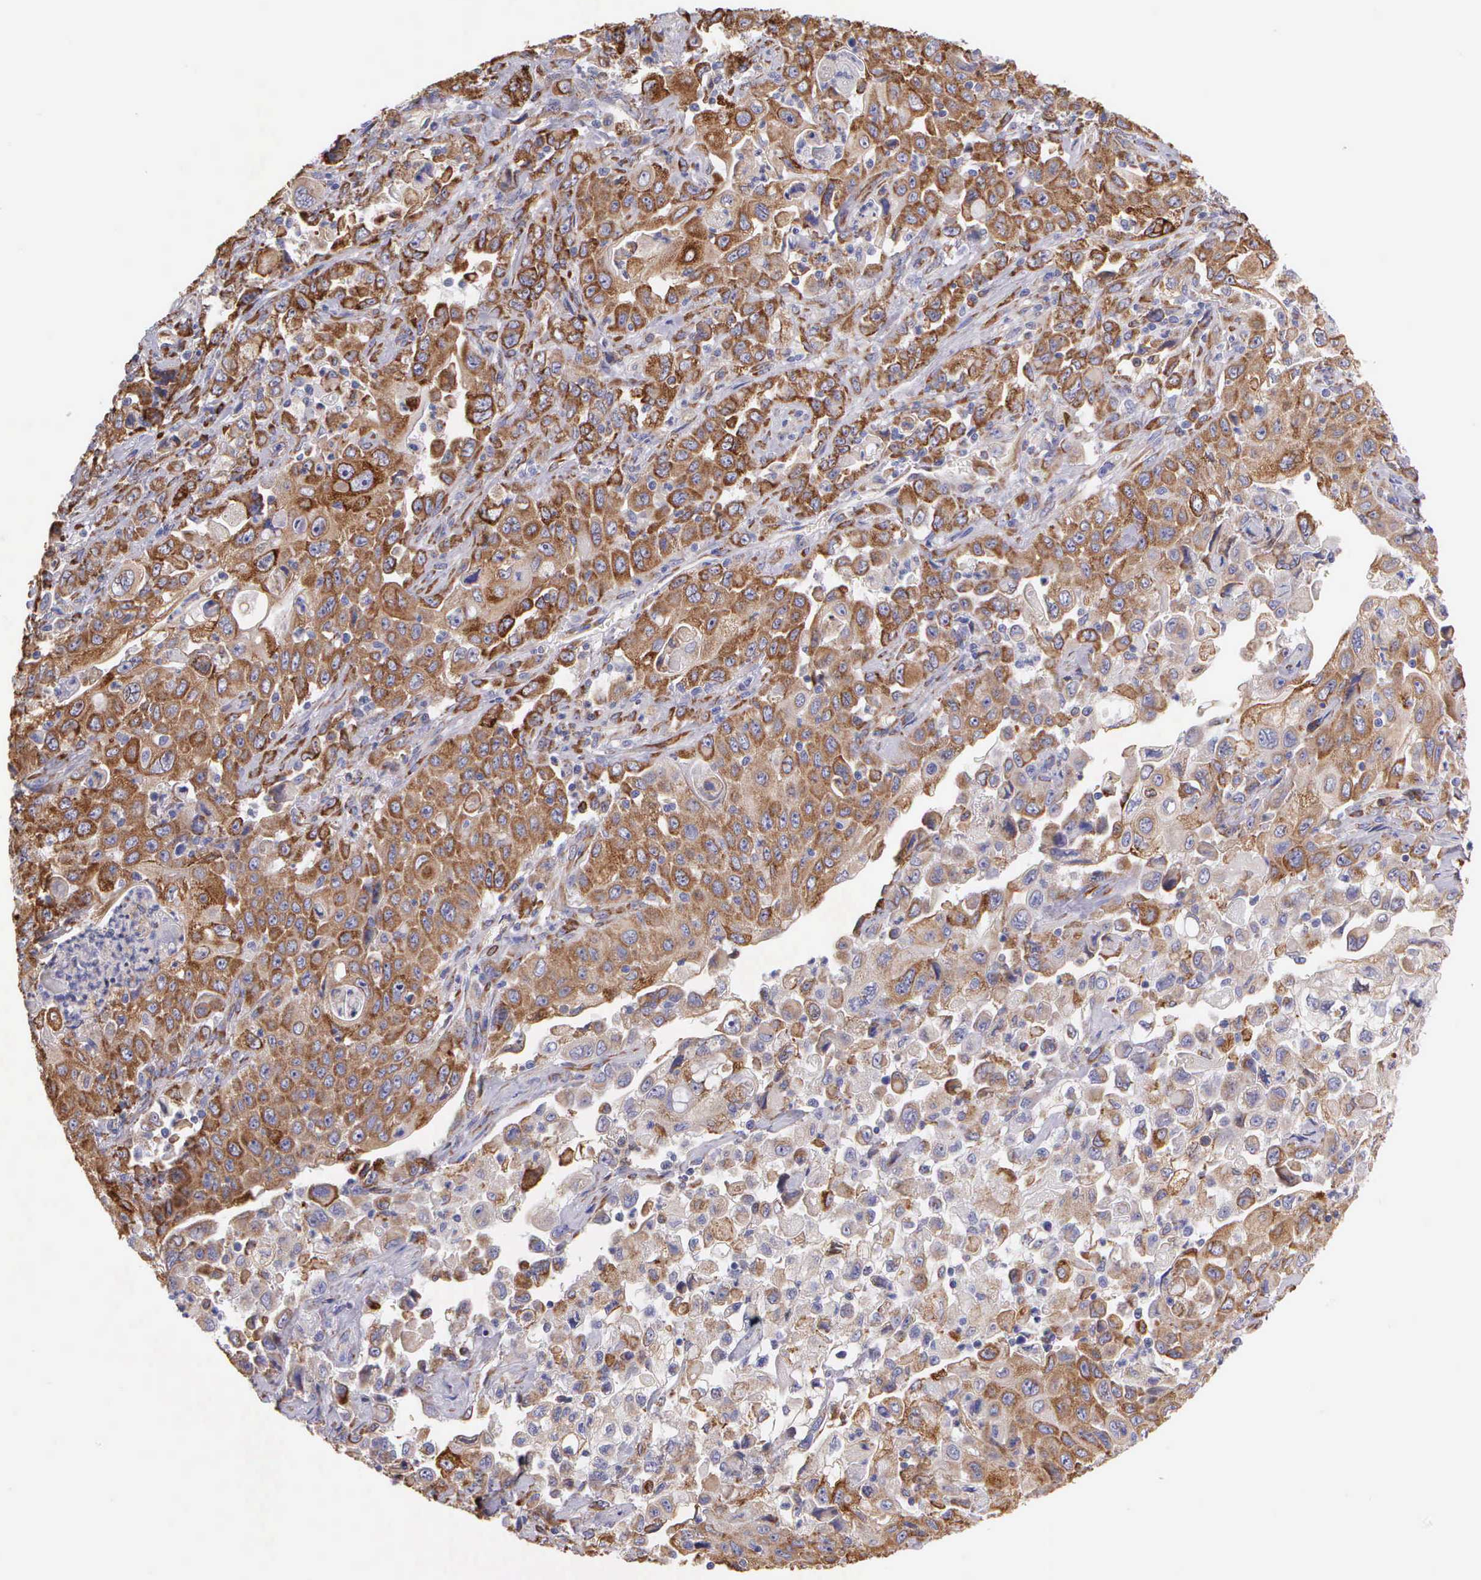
{"staining": {"intensity": "strong", "quantity": ">75%", "location": "cytoplasmic/membranous"}, "tissue": "pancreatic cancer", "cell_type": "Tumor cells", "image_type": "cancer", "snomed": [{"axis": "morphology", "description": "Adenocarcinoma, NOS"}, {"axis": "topography", "description": "Pancreas"}], "caption": "A histopathology image of adenocarcinoma (pancreatic) stained for a protein reveals strong cytoplasmic/membranous brown staining in tumor cells. Using DAB (3,3'-diaminobenzidine) (brown) and hematoxylin (blue) stains, captured at high magnification using brightfield microscopy.", "gene": "CKAP4", "patient": {"sex": "male", "age": 70}}